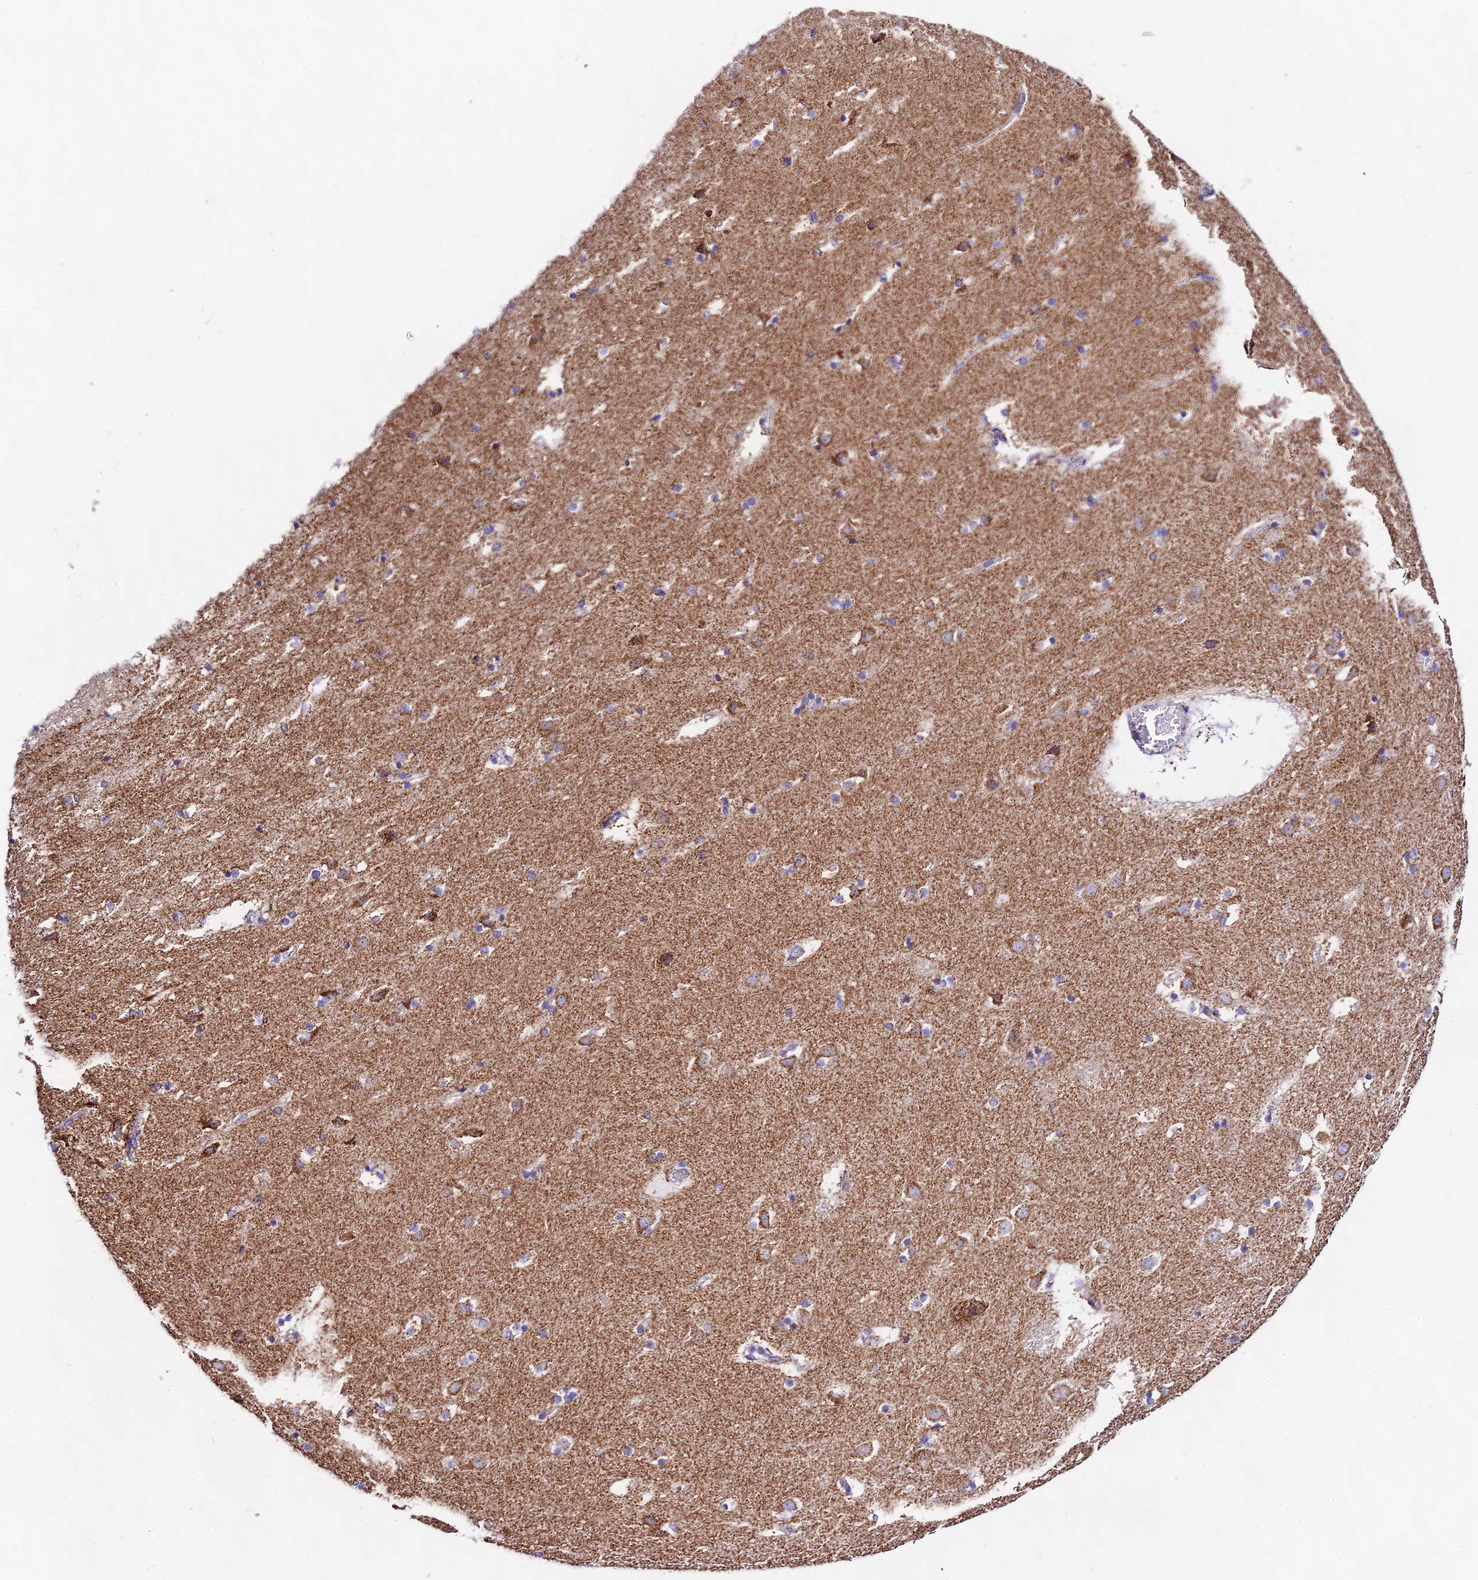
{"staining": {"intensity": "moderate", "quantity": ">75%", "location": "cytoplasmic/membranous"}, "tissue": "caudate", "cell_type": "Glial cells", "image_type": "normal", "snomed": [{"axis": "morphology", "description": "Normal tissue, NOS"}, {"axis": "topography", "description": "Lateral ventricle wall"}], "caption": "Immunohistochemical staining of benign human caudate shows >75% levels of moderate cytoplasmic/membranous protein expression in about >75% of glial cells.", "gene": "ATP5PD", "patient": {"sex": "male", "age": 45}}